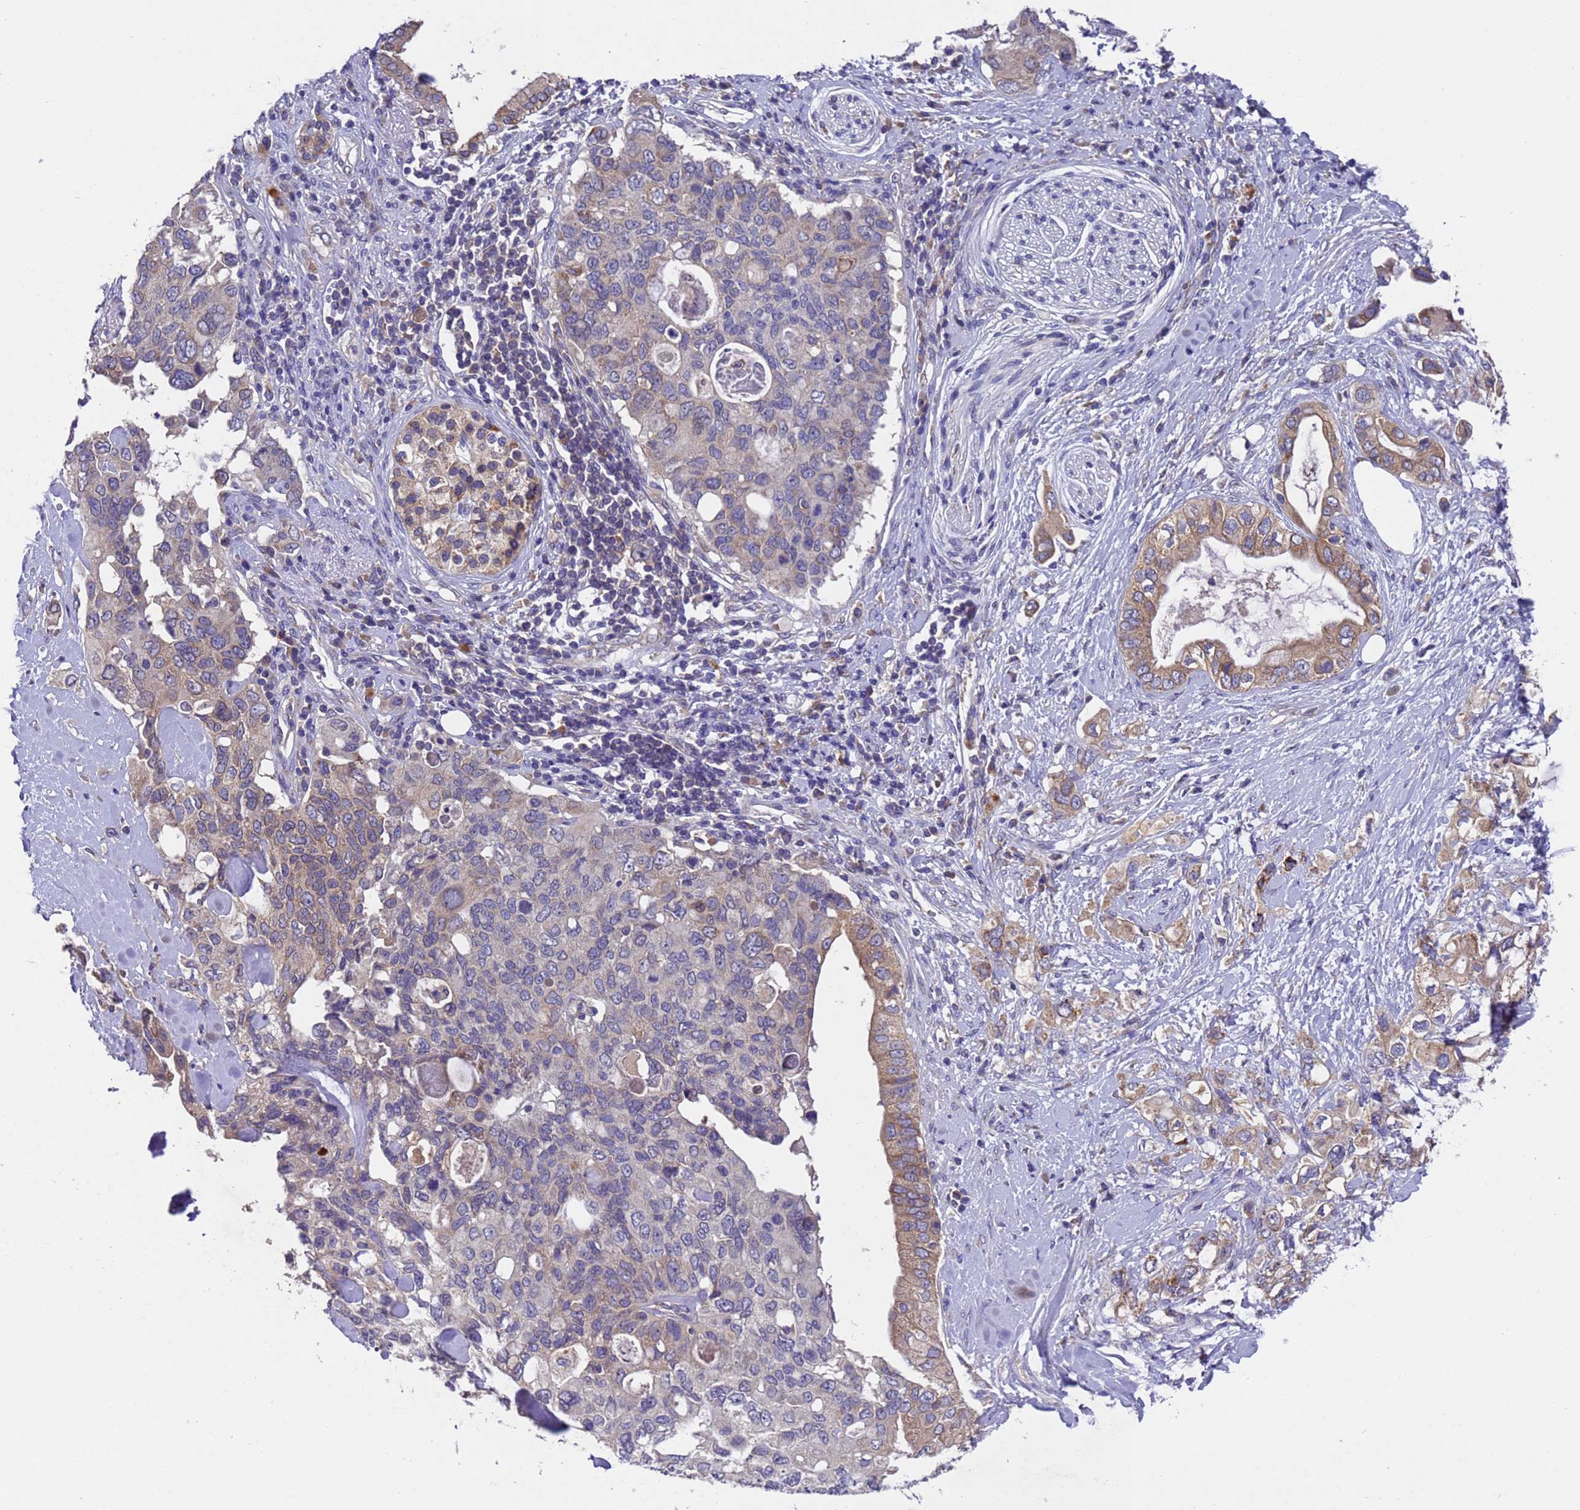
{"staining": {"intensity": "moderate", "quantity": "25%-75%", "location": "cytoplasmic/membranous"}, "tissue": "pancreatic cancer", "cell_type": "Tumor cells", "image_type": "cancer", "snomed": [{"axis": "morphology", "description": "Adenocarcinoma, NOS"}, {"axis": "topography", "description": "Pancreas"}], "caption": "Immunohistochemical staining of pancreatic cancer reveals medium levels of moderate cytoplasmic/membranous protein staining in about 25%-75% of tumor cells.", "gene": "DCAF12L2", "patient": {"sex": "female", "age": 56}}